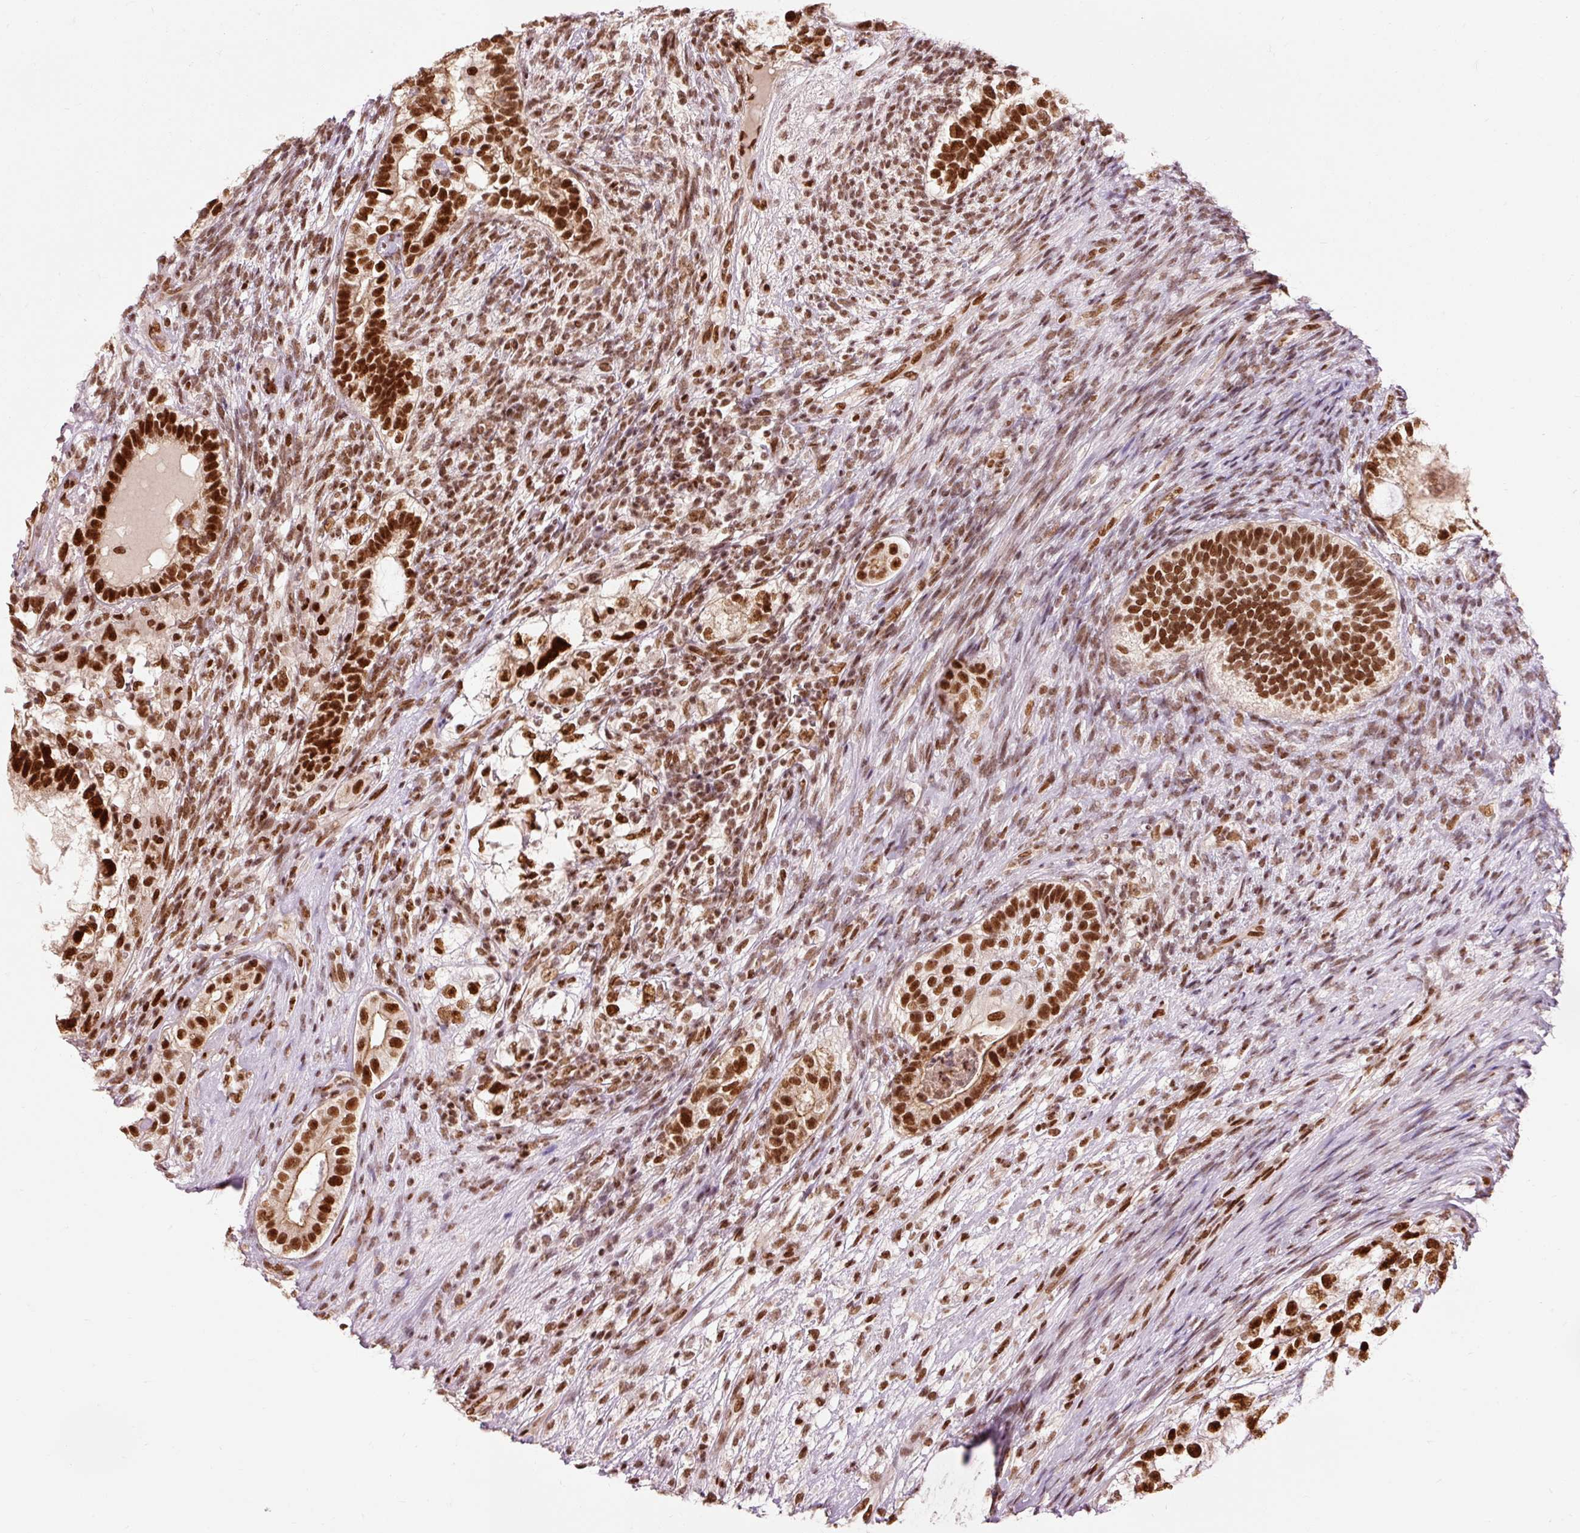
{"staining": {"intensity": "strong", "quantity": ">75%", "location": "nuclear"}, "tissue": "testis cancer", "cell_type": "Tumor cells", "image_type": "cancer", "snomed": [{"axis": "morphology", "description": "Seminoma, NOS"}, {"axis": "morphology", "description": "Carcinoma, Embryonal, NOS"}, {"axis": "topography", "description": "Testis"}], "caption": "A brown stain labels strong nuclear expression of a protein in embryonal carcinoma (testis) tumor cells. (DAB = brown stain, brightfield microscopy at high magnification).", "gene": "ZBTB44", "patient": {"sex": "male", "age": 41}}